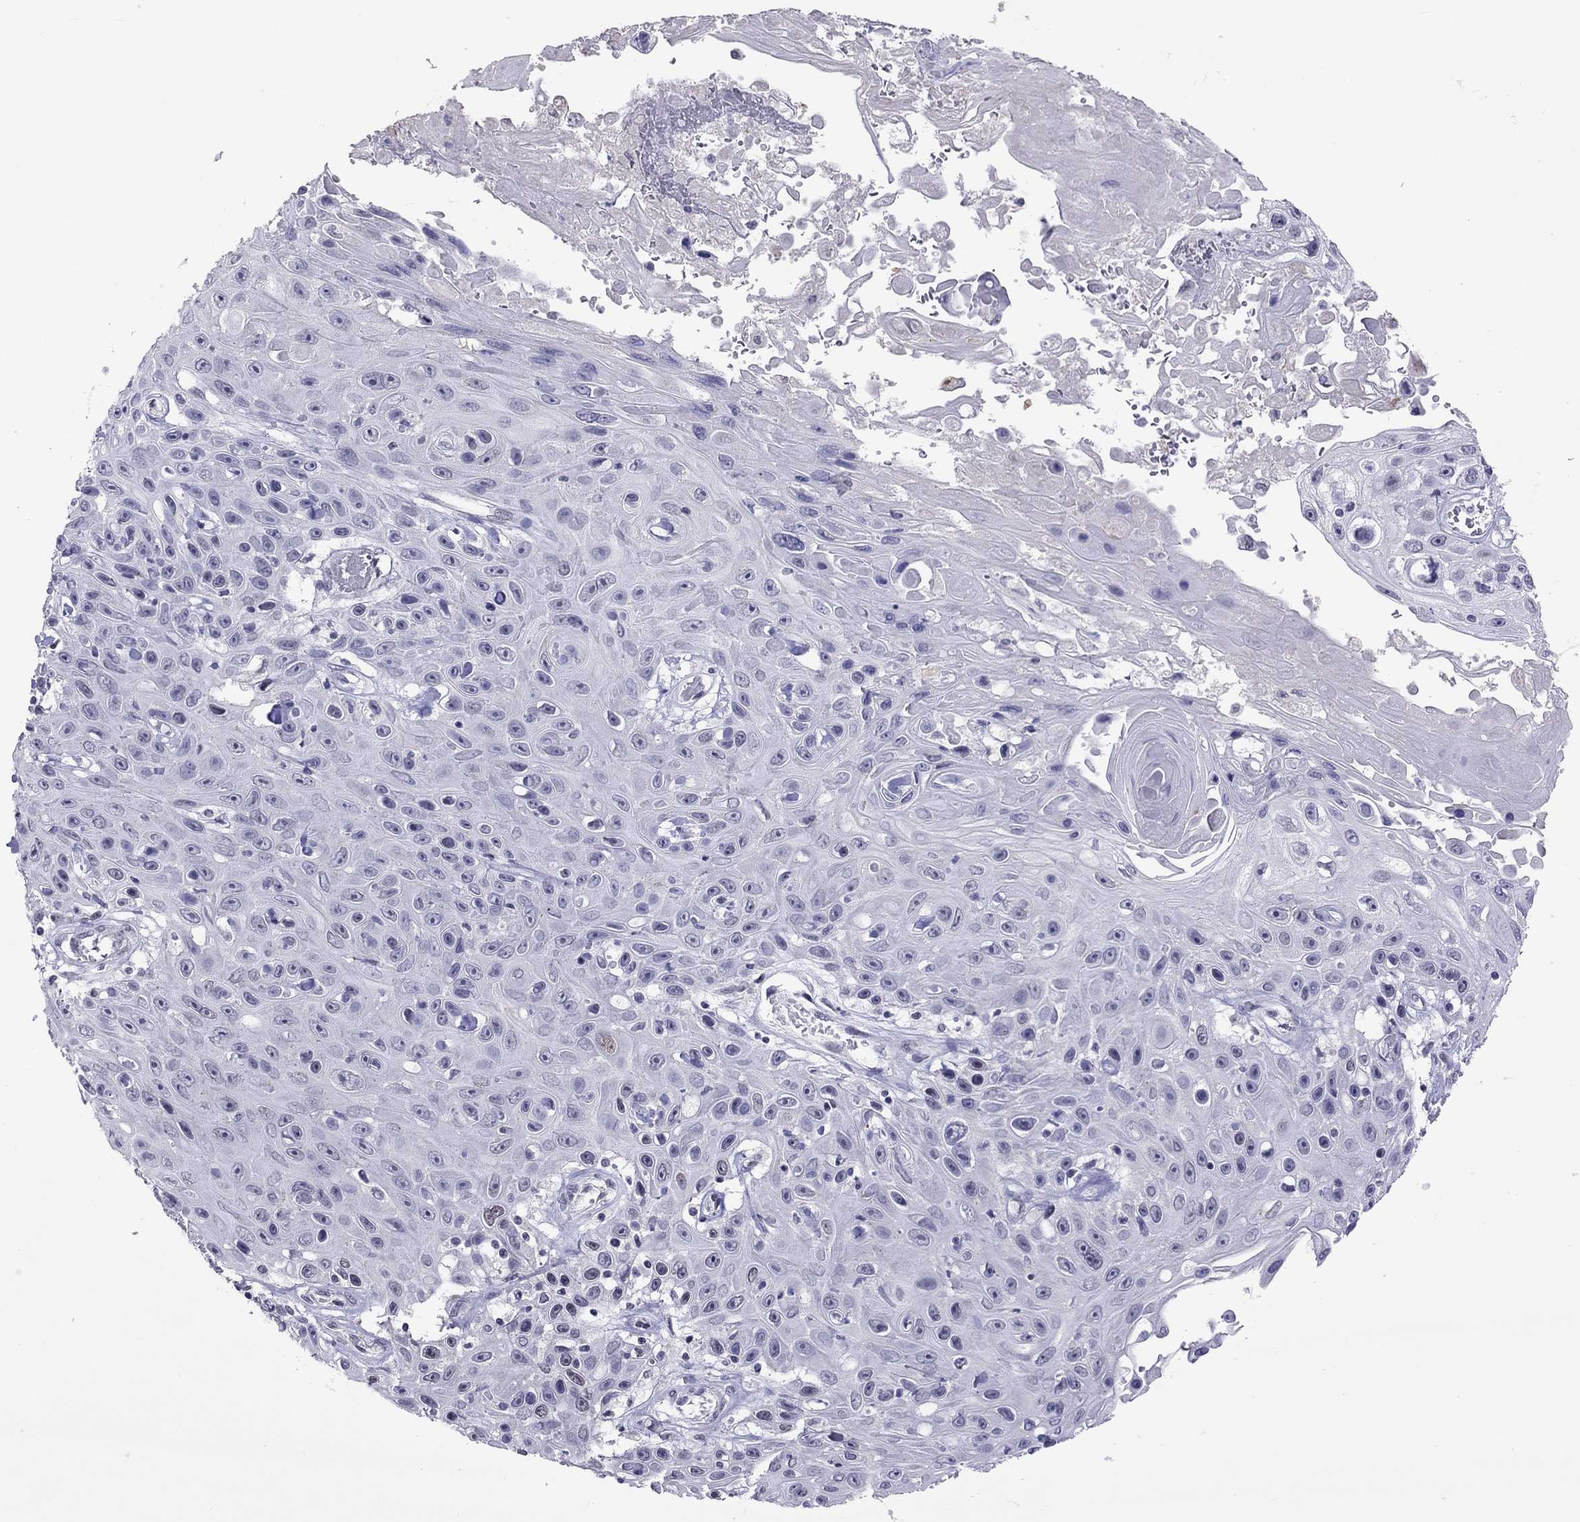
{"staining": {"intensity": "negative", "quantity": "none", "location": "none"}, "tissue": "skin cancer", "cell_type": "Tumor cells", "image_type": "cancer", "snomed": [{"axis": "morphology", "description": "Squamous cell carcinoma, NOS"}, {"axis": "topography", "description": "Skin"}], "caption": "The histopathology image displays no staining of tumor cells in squamous cell carcinoma (skin).", "gene": "JHY", "patient": {"sex": "male", "age": 82}}